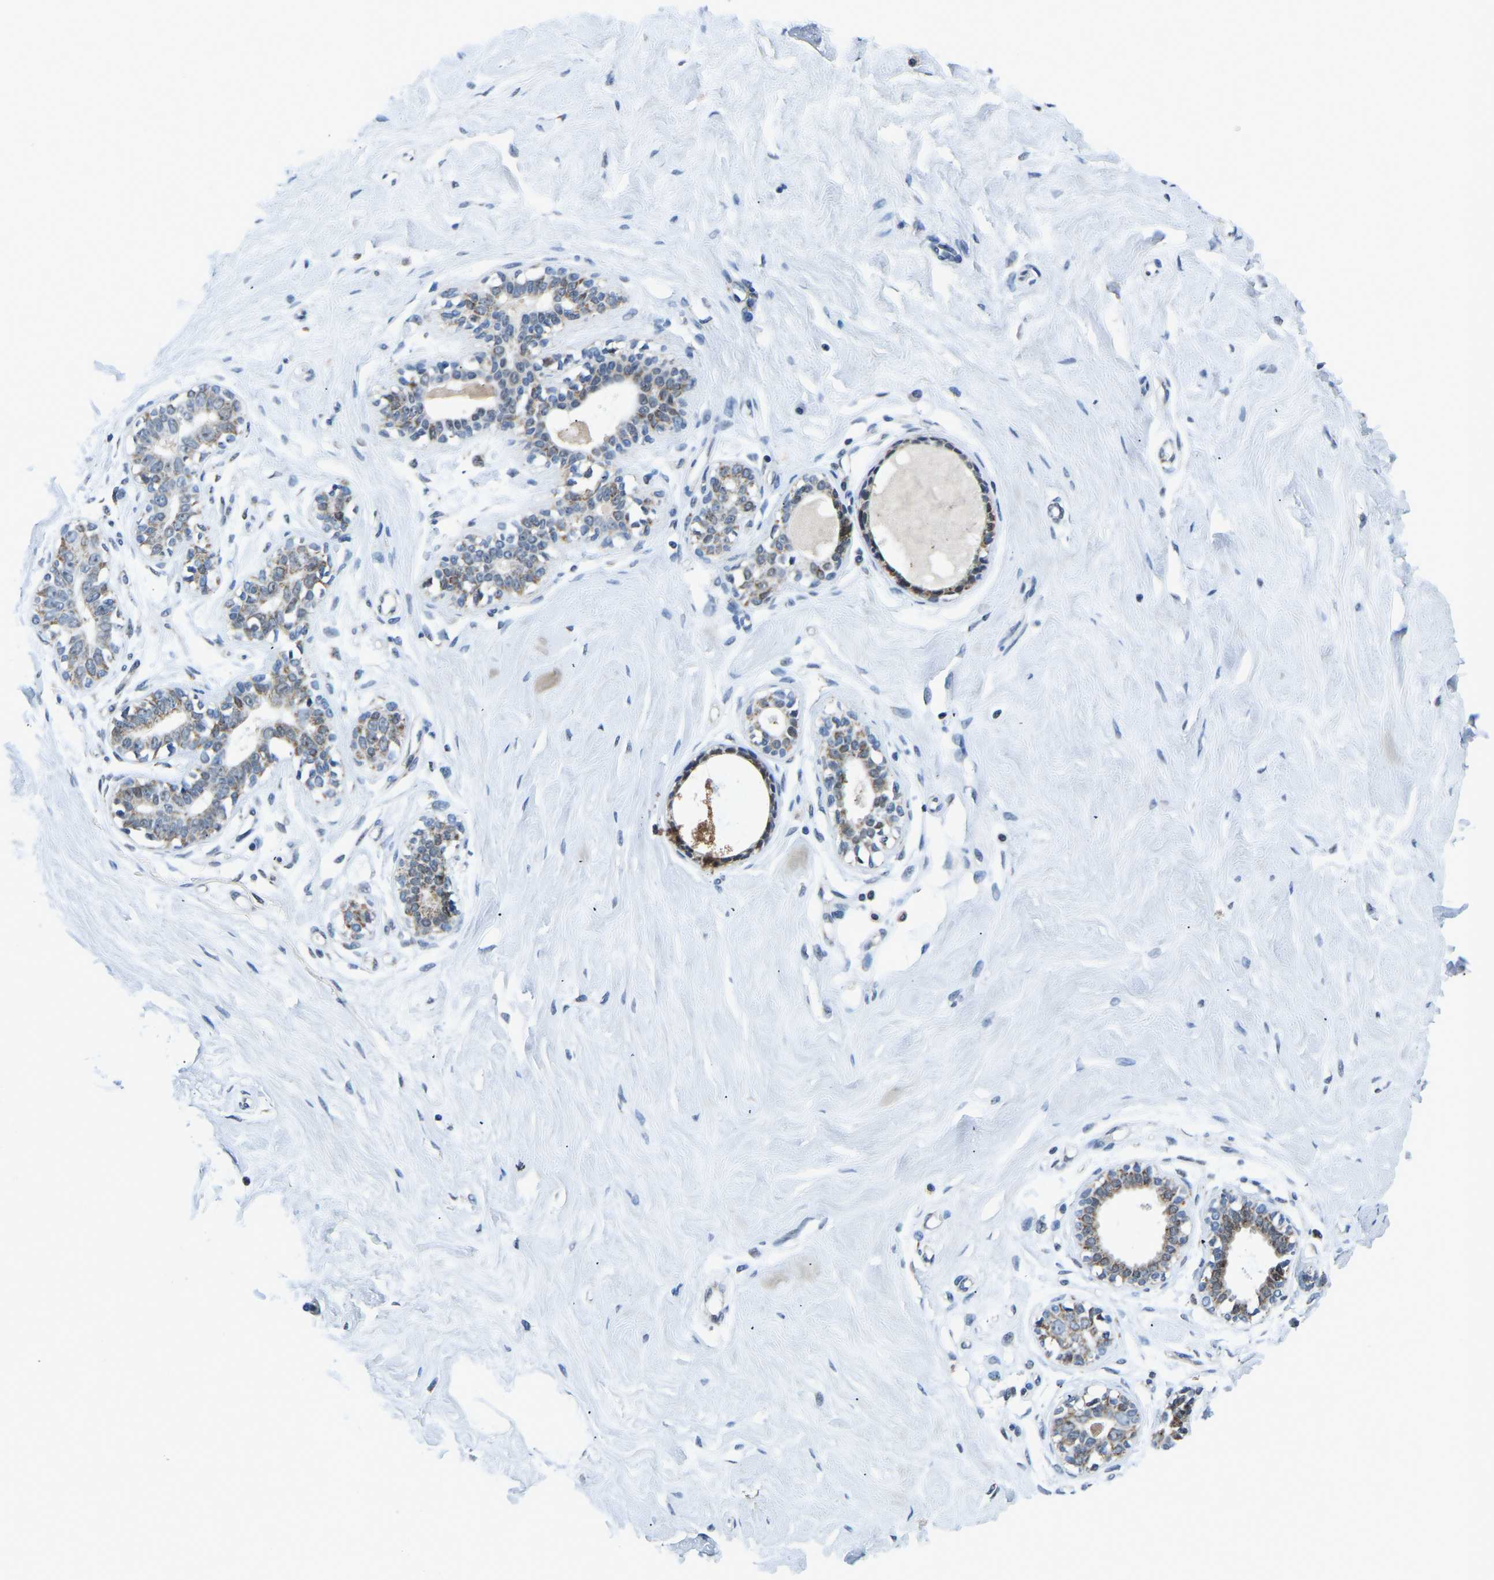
{"staining": {"intensity": "weak", "quantity": "25%-75%", "location": "cytoplasmic/membranous"}, "tissue": "breast", "cell_type": "Adipocytes", "image_type": "normal", "snomed": [{"axis": "morphology", "description": "Normal tissue, NOS"}, {"axis": "topography", "description": "Breast"}], "caption": "Protein expression analysis of benign human breast reveals weak cytoplasmic/membranous positivity in approximately 25%-75% of adipocytes. Using DAB (brown) and hematoxylin (blue) stains, captured at high magnification using brightfield microscopy.", "gene": "BNIP3L", "patient": {"sex": "female", "age": 23}}